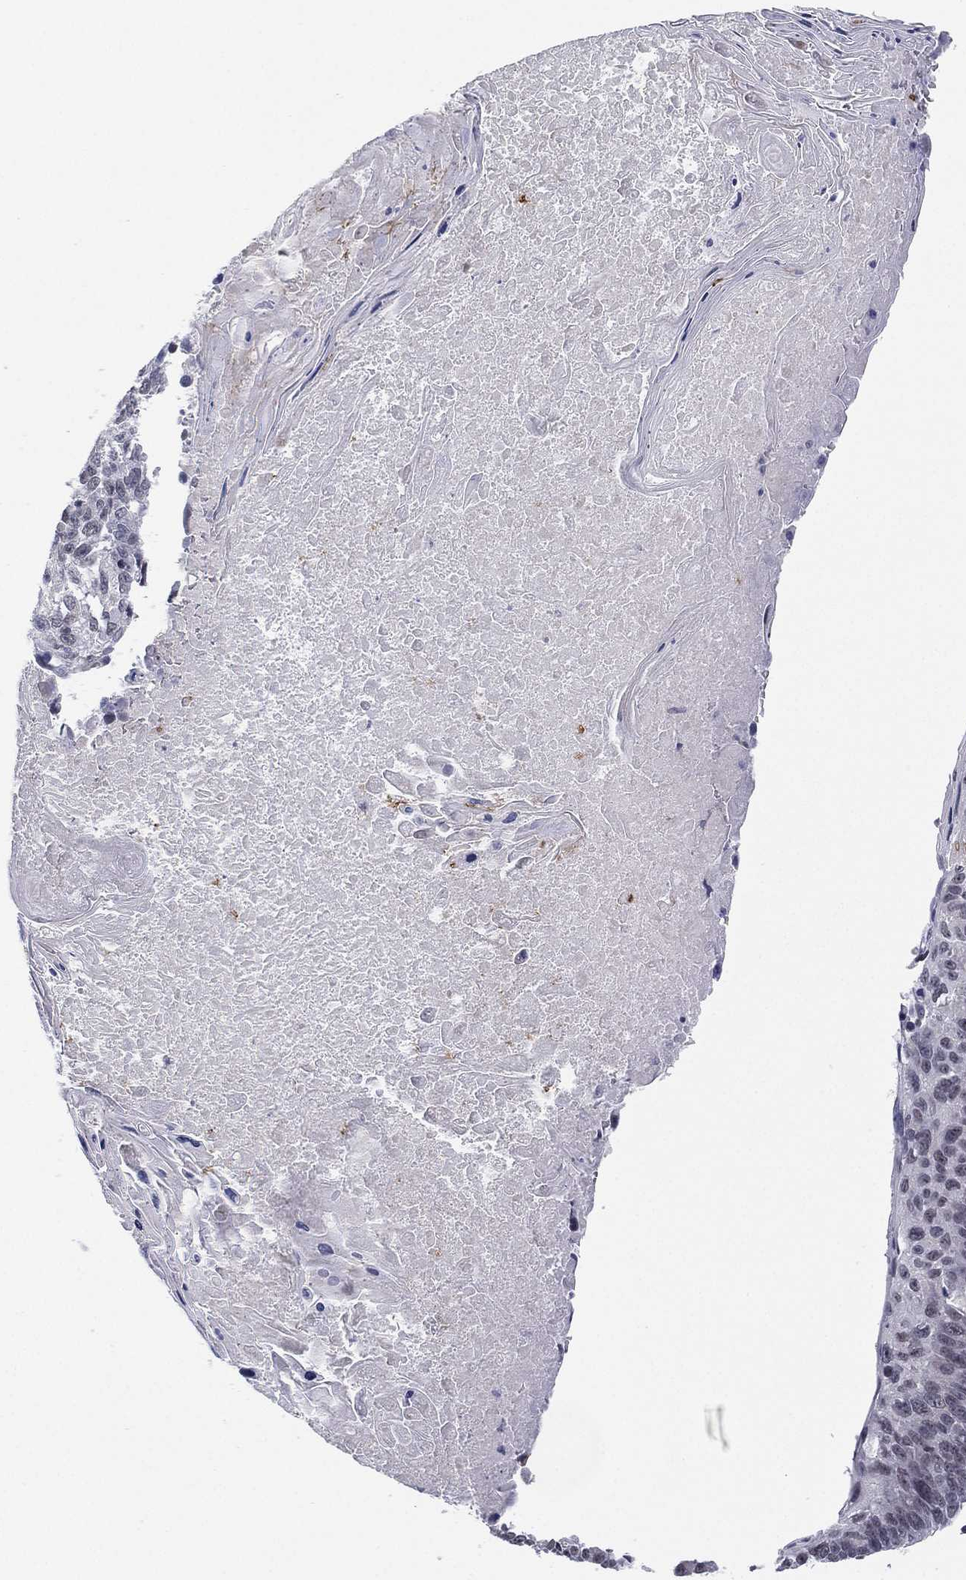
{"staining": {"intensity": "negative", "quantity": "none", "location": "none"}, "tissue": "lung cancer", "cell_type": "Tumor cells", "image_type": "cancer", "snomed": [{"axis": "morphology", "description": "Squamous cell carcinoma, NOS"}, {"axis": "topography", "description": "Lung"}], "caption": "Lung cancer (squamous cell carcinoma) was stained to show a protein in brown. There is no significant positivity in tumor cells.", "gene": "CD177", "patient": {"sex": "male", "age": 73}}